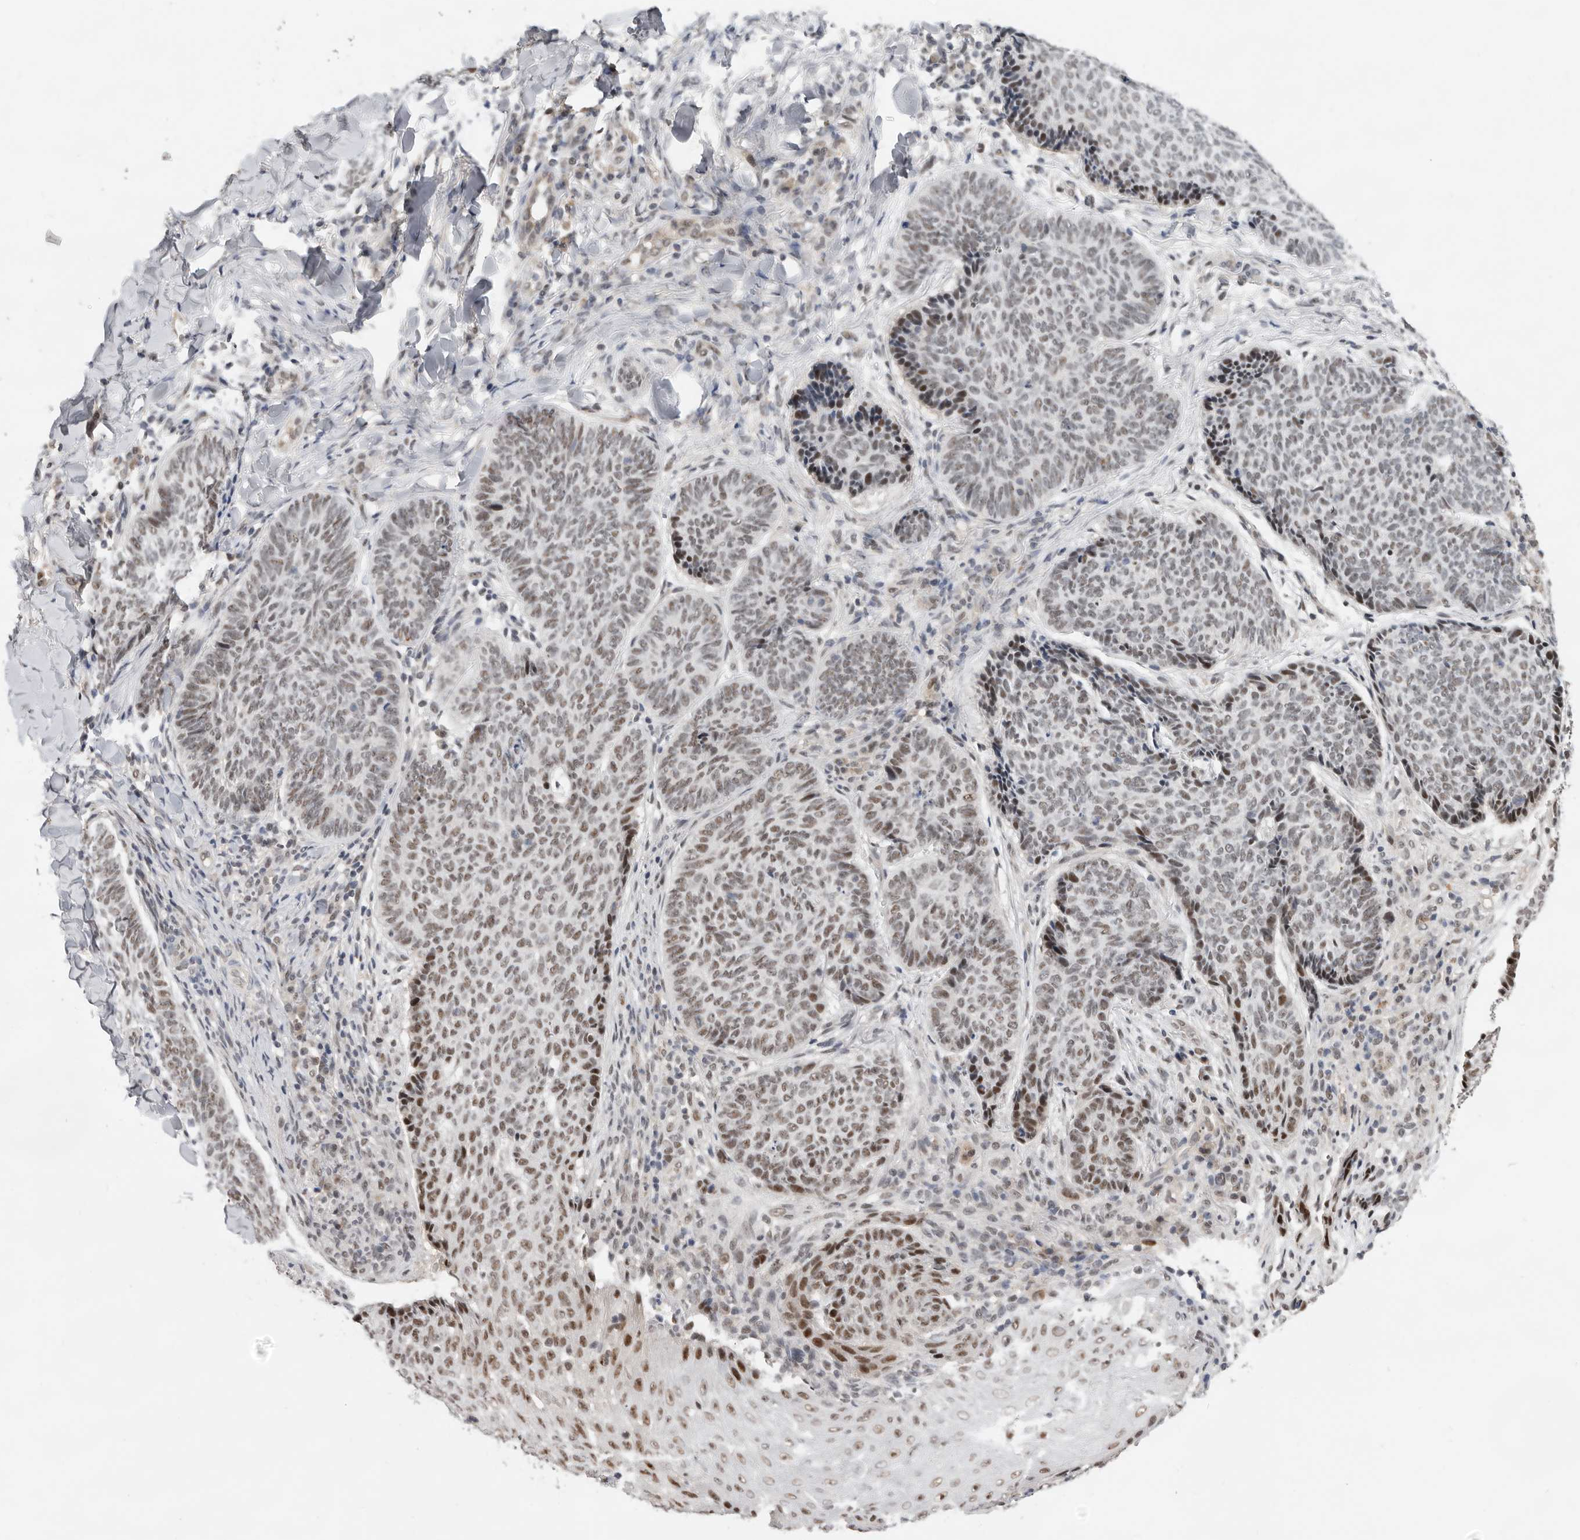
{"staining": {"intensity": "moderate", "quantity": "25%-75%", "location": "nuclear"}, "tissue": "skin cancer", "cell_type": "Tumor cells", "image_type": "cancer", "snomed": [{"axis": "morphology", "description": "Normal tissue, NOS"}, {"axis": "morphology", "description": "Basal cell carcinoma"}, {"axis": "topography", "description": "Skin"}], "caption": "High-power microscopy captured an immunohistochemistry (IHC) image of skin cancer, revealing moderate nuclear expression in about 25%-75% of tumor cells.", "gene": "BRCA2", "patient": {"sex": "male", "age": 50}}